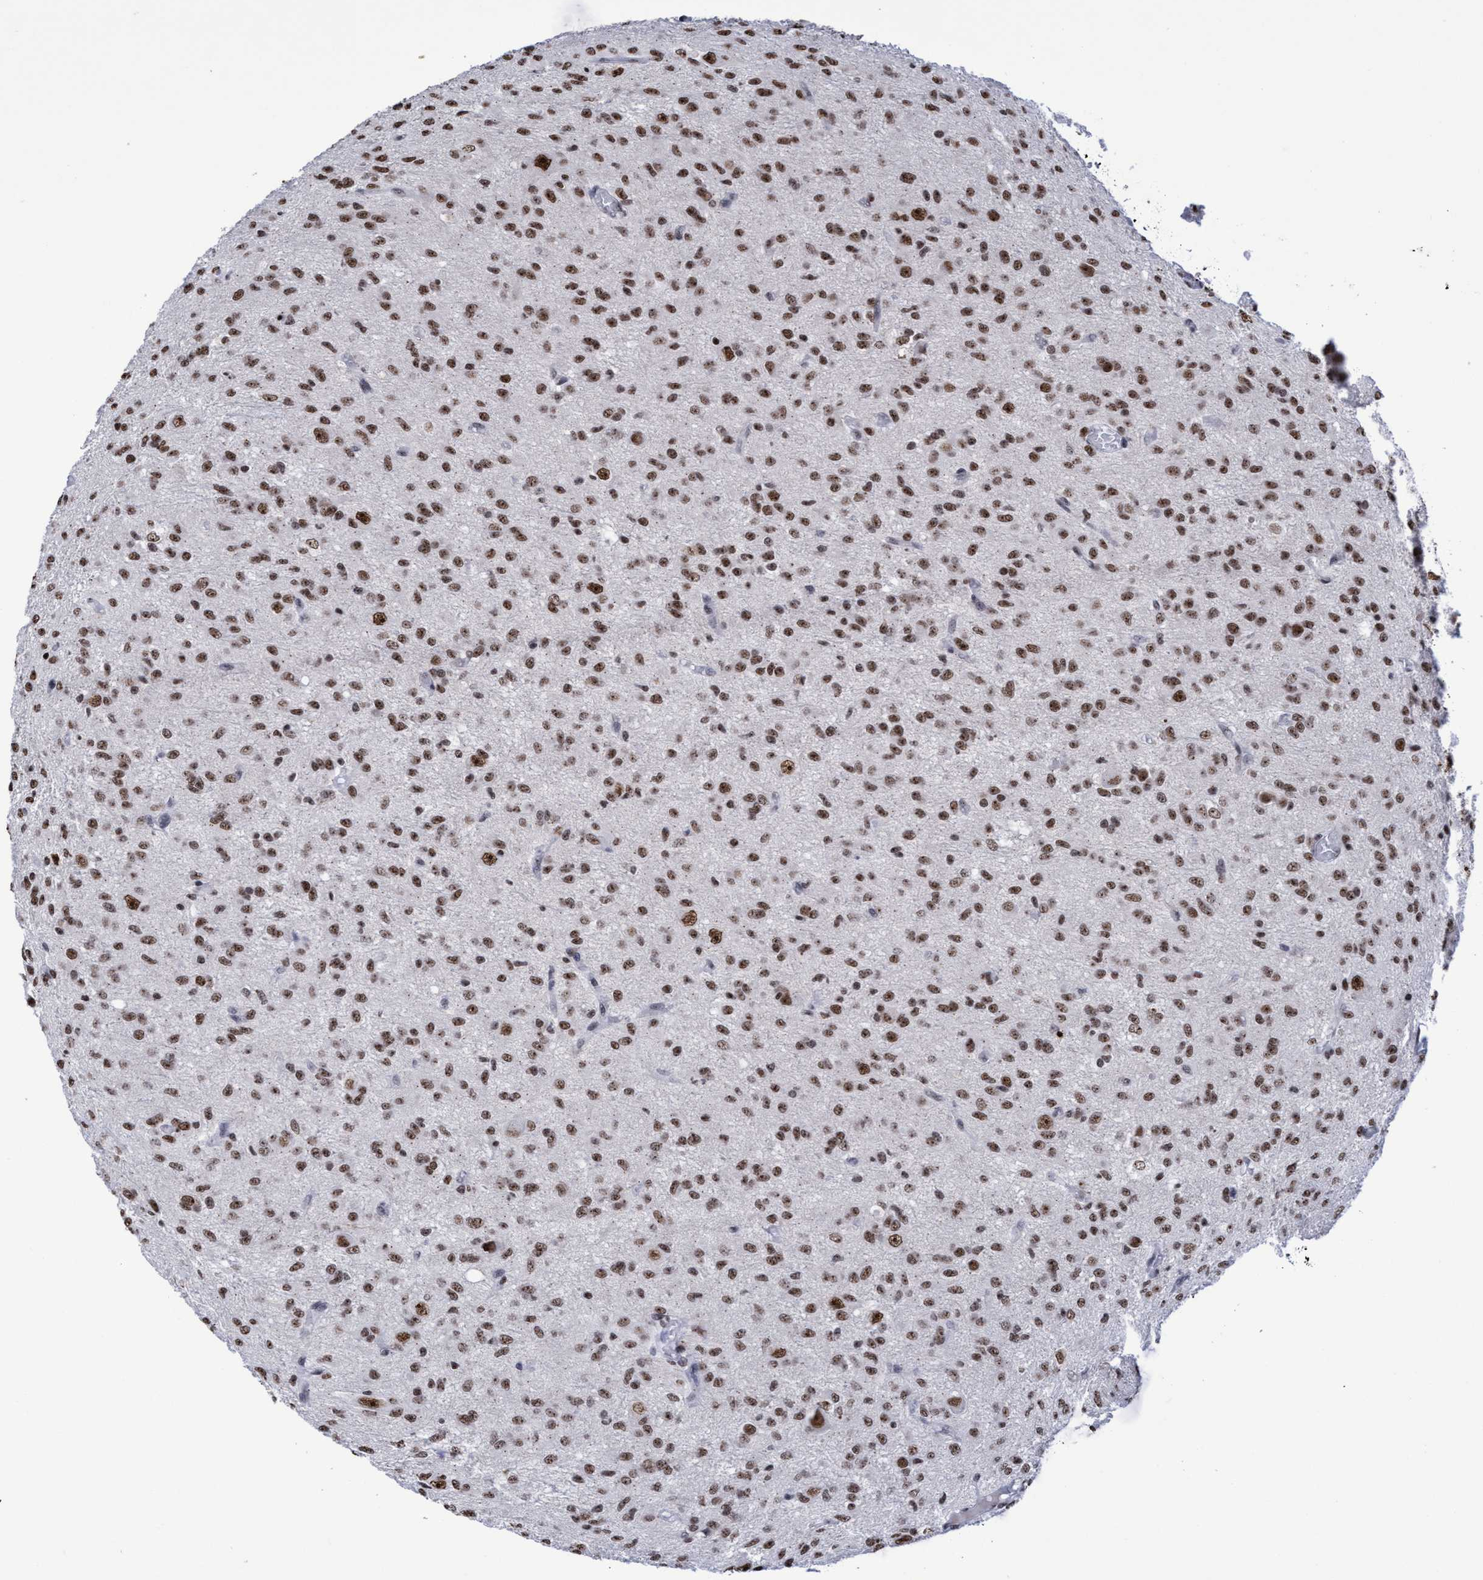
{"staining": {"intensity": "moderate", "quantity": ">75%", "location": "nuclear"}, "tissue": "glioma", "cell_type": "Tumor cells", "image_type": "cancer", "snomed": [{"axis": "morphology", "description": "Glioma, malignant, High grade"}, {"axis": "topography", "description": "Brain"}], "caption": "Protein staining demonstrates moderate nuclear positivity in about >75% of tumor cells in malignant glioma (high-grade).", "gene": "EFCAB10", "patient": {"sex": "female", "age": 59}}